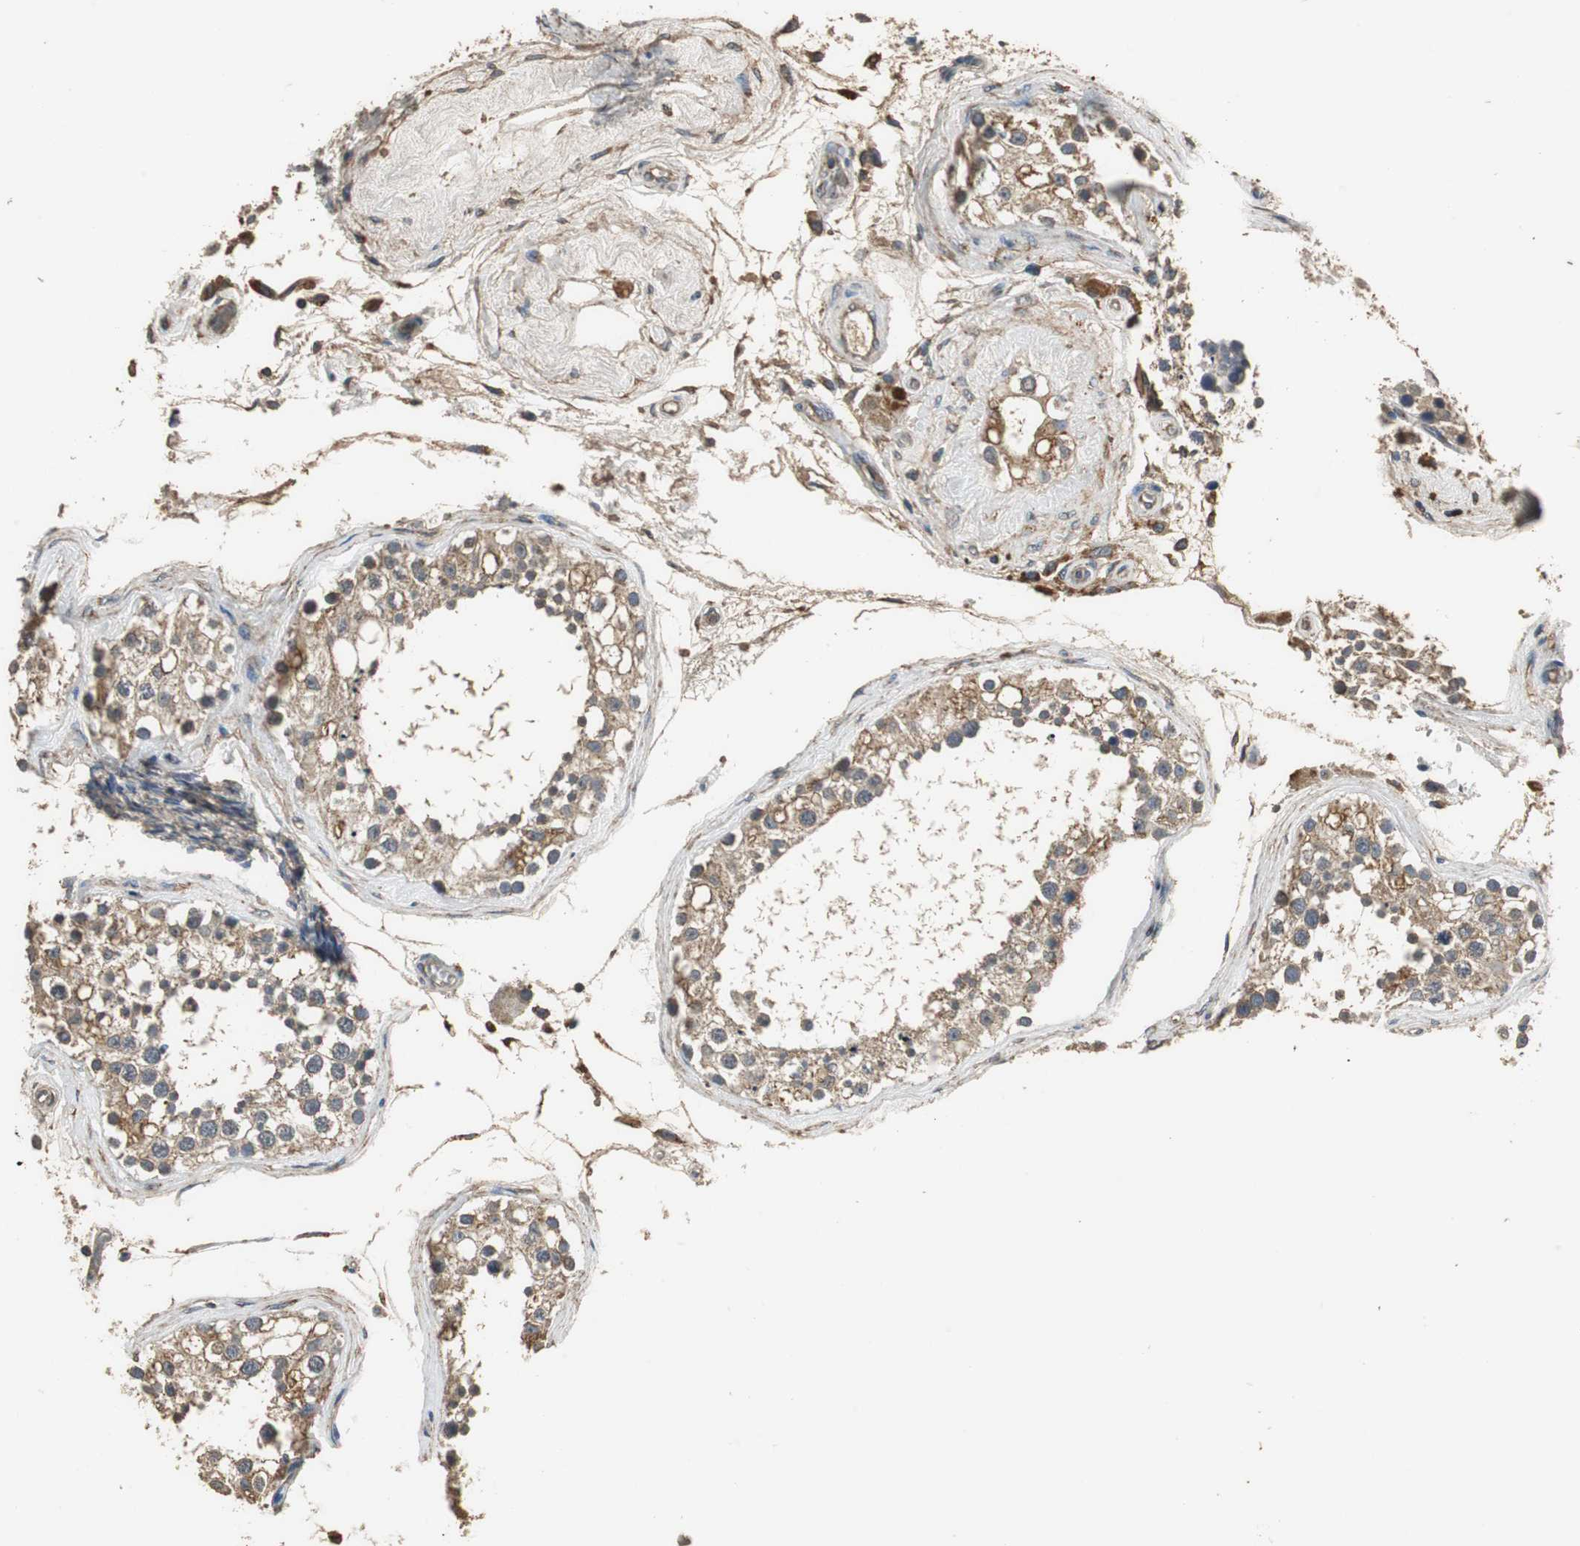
{"staining": {"intensity": "weak", "quantity": "25%-75%", "location": "cytoplasmic/membranous,nuclear"}, "tissue": "testis", "cell_type": "Cells in seminiferous ducts", "image_type": "normal", "snomed": [{"axis": "morphology", "description": "Normal tissue, NOS"}, {"axis": "topography", "description": "Testis"}], "caption": "Weak cytoplasmic/membranous,nuclear expression is present in about 25%-75% of cells in seminiferous ducts in benign testis. The staining was performed using DAB, with brown indicating positive protein expression. Nuclei are stained blue with hematoxylin.", "gene": "NNT", "patient": {"sex": "male", "age": 68}}